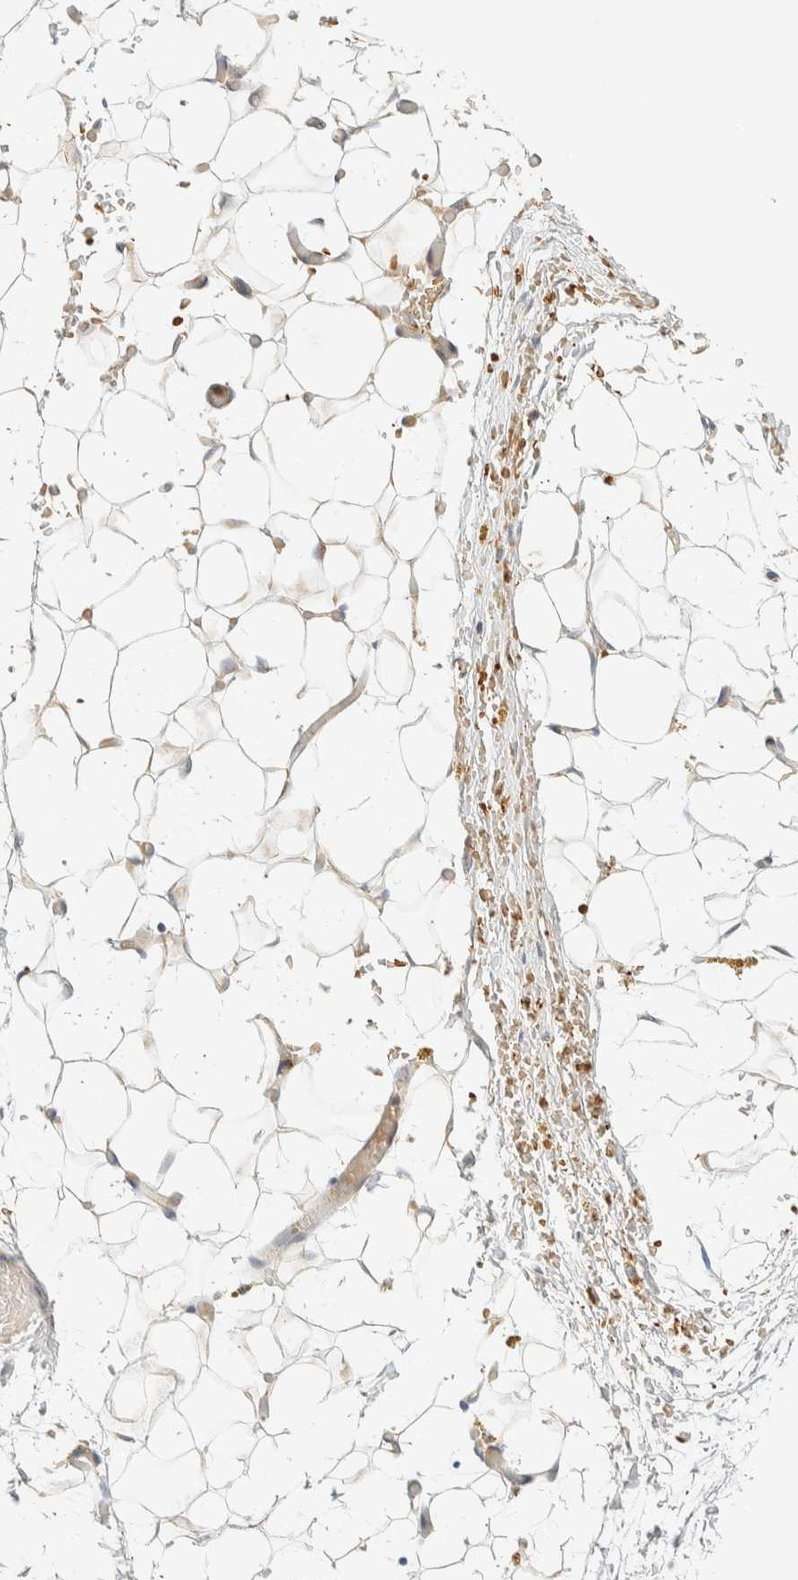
{"staining": {"intensity": "weak", "quantity": ">75%", "location": "cytoplasmic/membranous"}, "tissue": "adipose tissue", "cell_type": "Adipocytes", "image_type": "normal", "snomed": [{"axis": "morphology", "description": "Normal tissue, NOS"}, {"axis": "topography", "description": "Kidney"}, {"axis": "topography", "description": "Peripheral nerve tissue"}], "caption": "Adipose tissue stained with immunohistochemistry reveals weak cytoplasmic/membranous expression in approximately >75% of adipocytes.", "gene": "TNK1", "patient": {"sex": "male", "age": 7}}